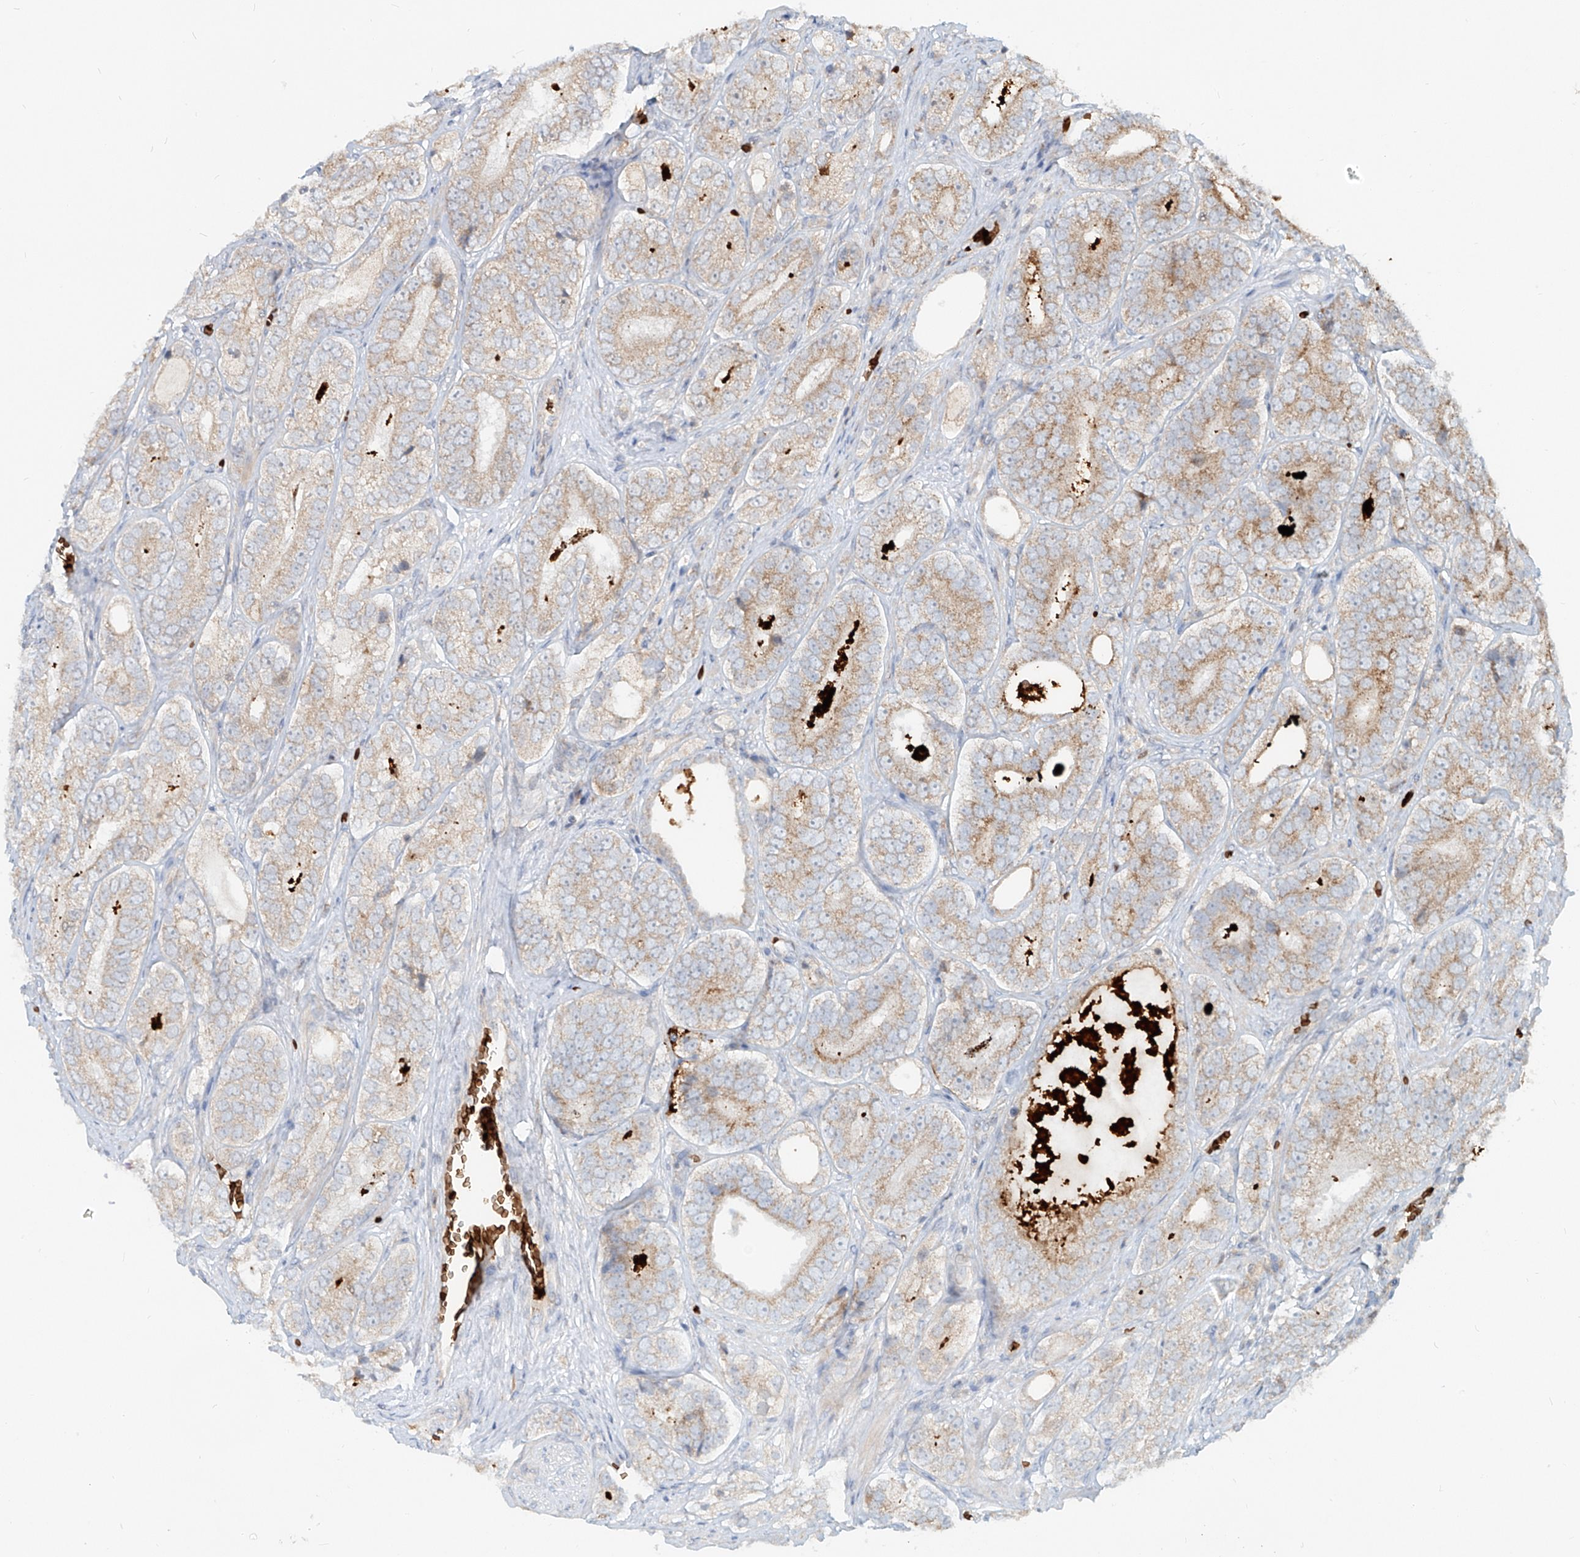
{"staining": {"intensity": "weak", "quantity": "25%-75%", "location": "cytoplasmic/membranous"}, "tissue": "prostate cancer", "cell_type": "Tumor cells", "image_type": "cancer", "snomed": [{"axis": "morphology", "description": "Adenocarcinoma, High grade"}, {"axis": "topography", "description": "Prostate"}], "caption": "DAB immunohistochemical staining of human prostate adenocarcinoma (high-grade) reveals weak cytoplasmic/membranous protein positivity in approximately 25%-75% of tumor cells. (brown staining indicates protein expression, while blue staining denotes nuclei).", "gene": "FGD2", "patient": {"sex": "male", "age": 56}}